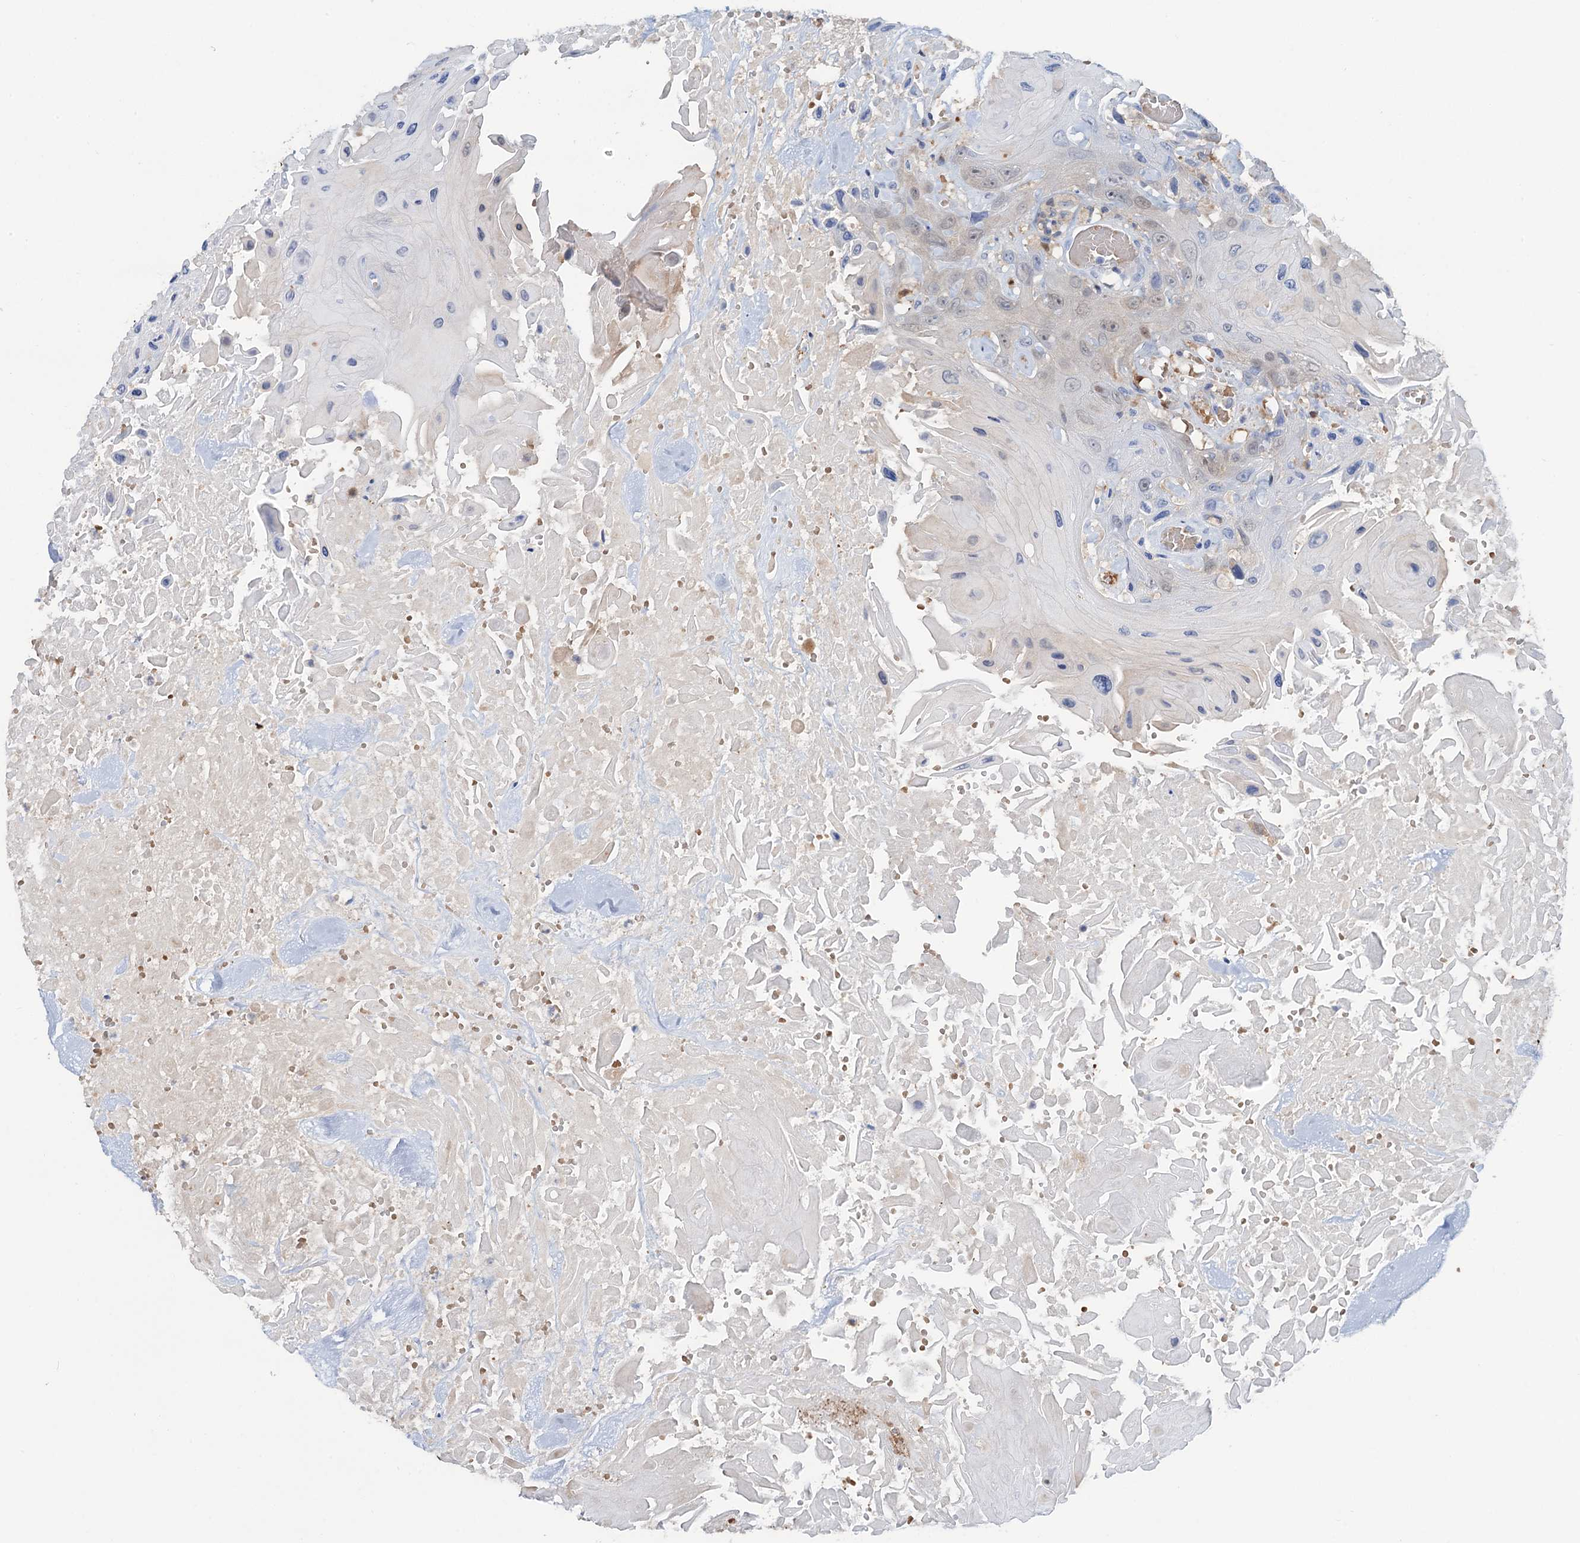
{"staining": {"intensity": "negative", "quantity": "none", "location": "none"}, "tissue": "head and neck cancer", "cell_type": "Tumor cells", "image_type": "cancer", "snomed": [{"axis": "morphology", "description": "Squamous cell carcinoma, NOS"}, {"axis": "topography", "description": "Head-Neck"}], "caption": "High power microscopy histopathology image of an immunohistochemistry histopathology image of head and neck cancer (squamous cell carcinoma), revealing no significant positivity in tumor cells.", "gene": "FAH", "patient": {"sex": "male", "age": 81}}